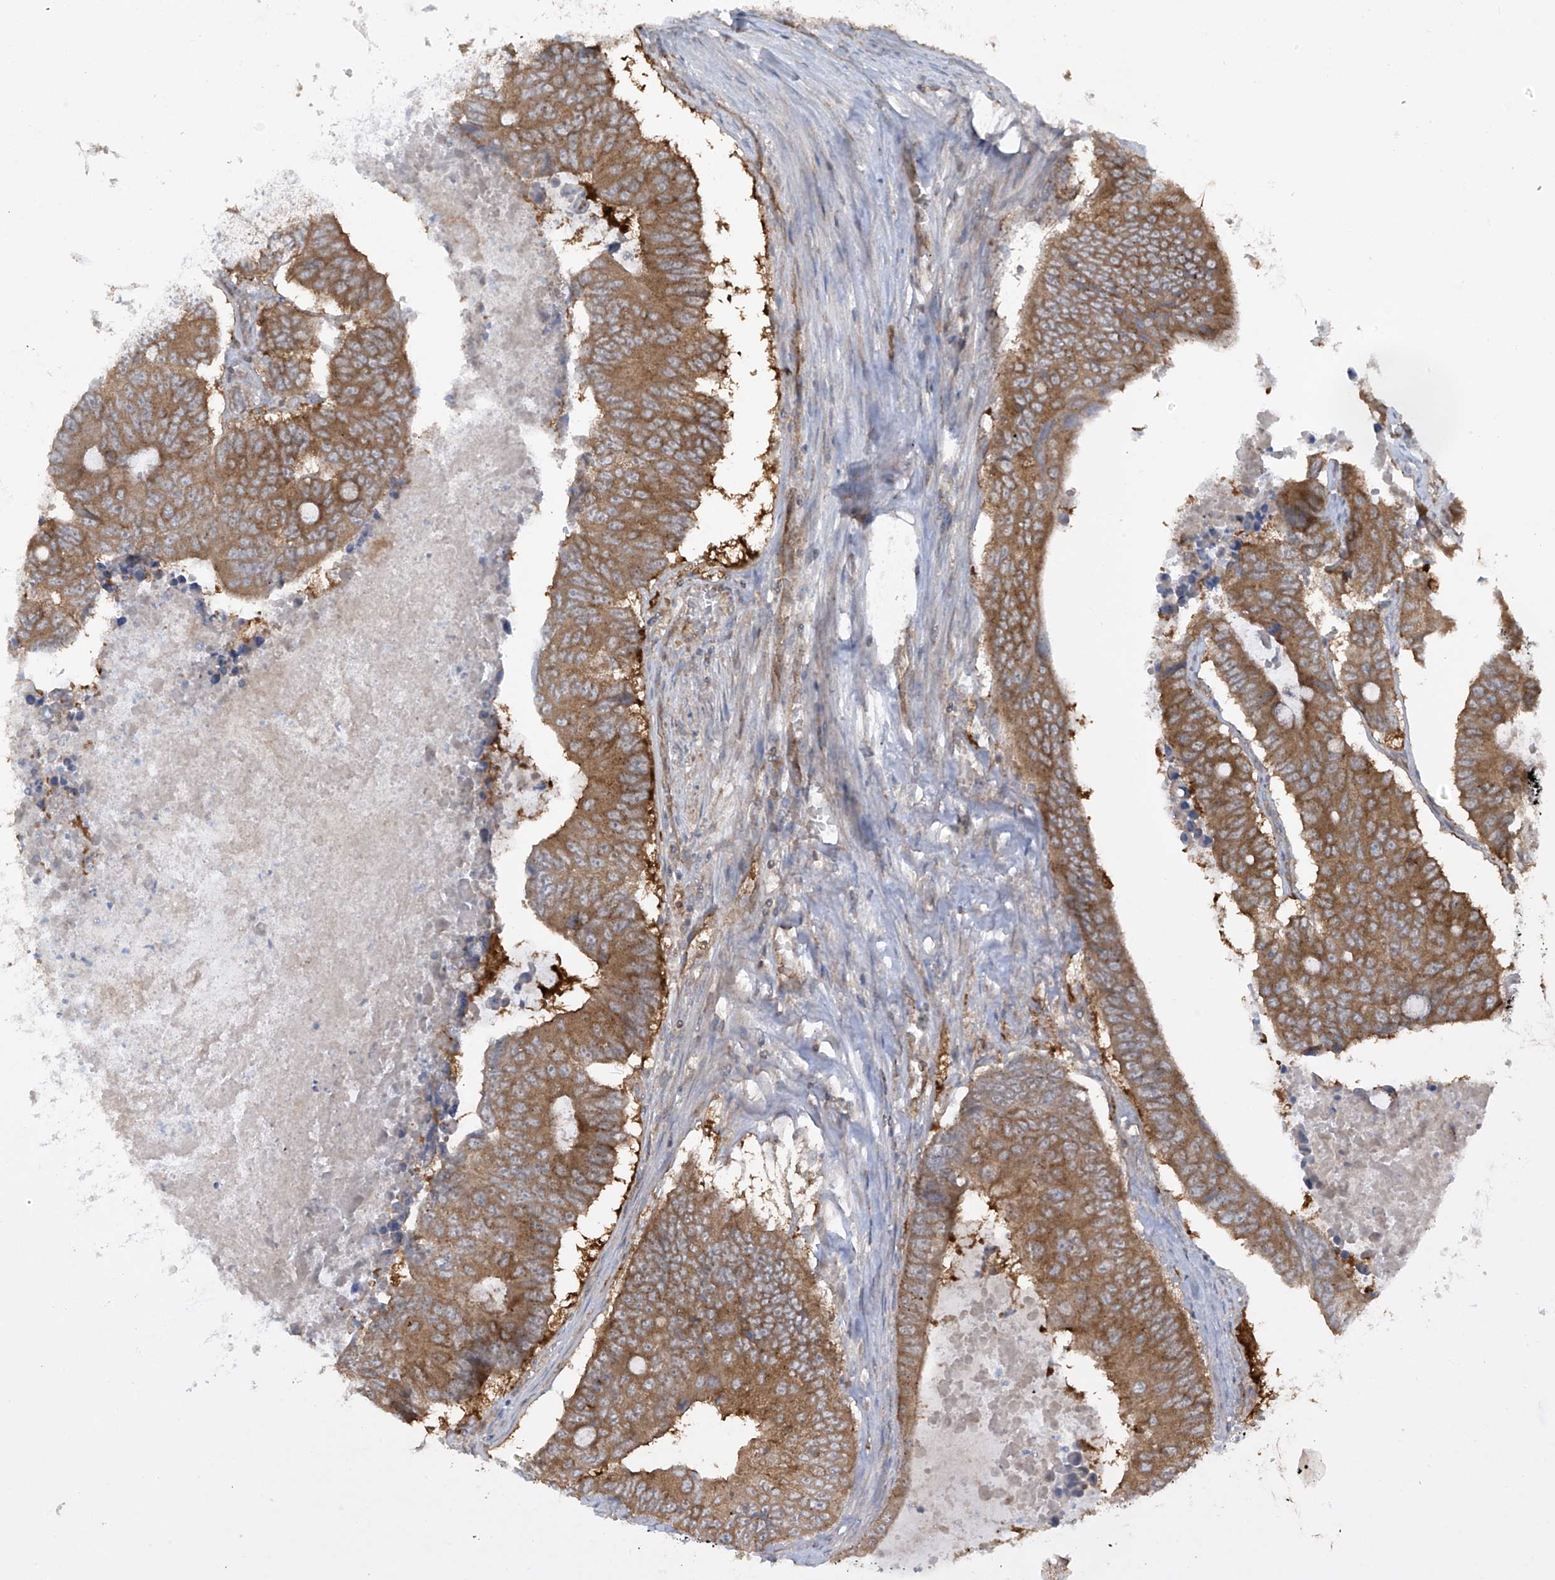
{"staining": {"intensity": "moderate", "quantity": ">75%", "location": "cytoplasmic/membranous"}, "tissue": "colorectal cancer", "cell_type": "Tumor cells", "image_type": "cancer", "snomed": [{"axis": "morphology", "description": "Adenocarcinoma, NOS"}, {"axis": "topography", "description": "Colon"}], "caption": "Immunohistochemical staining of colorectal adenocarcinoma displays medium levels of moderate cytoplasmic/membranous protein expression in approximately >75% of tumor cells.", "gene": "TXNDC9", "patient": {"sex": "male", "age": 87}}